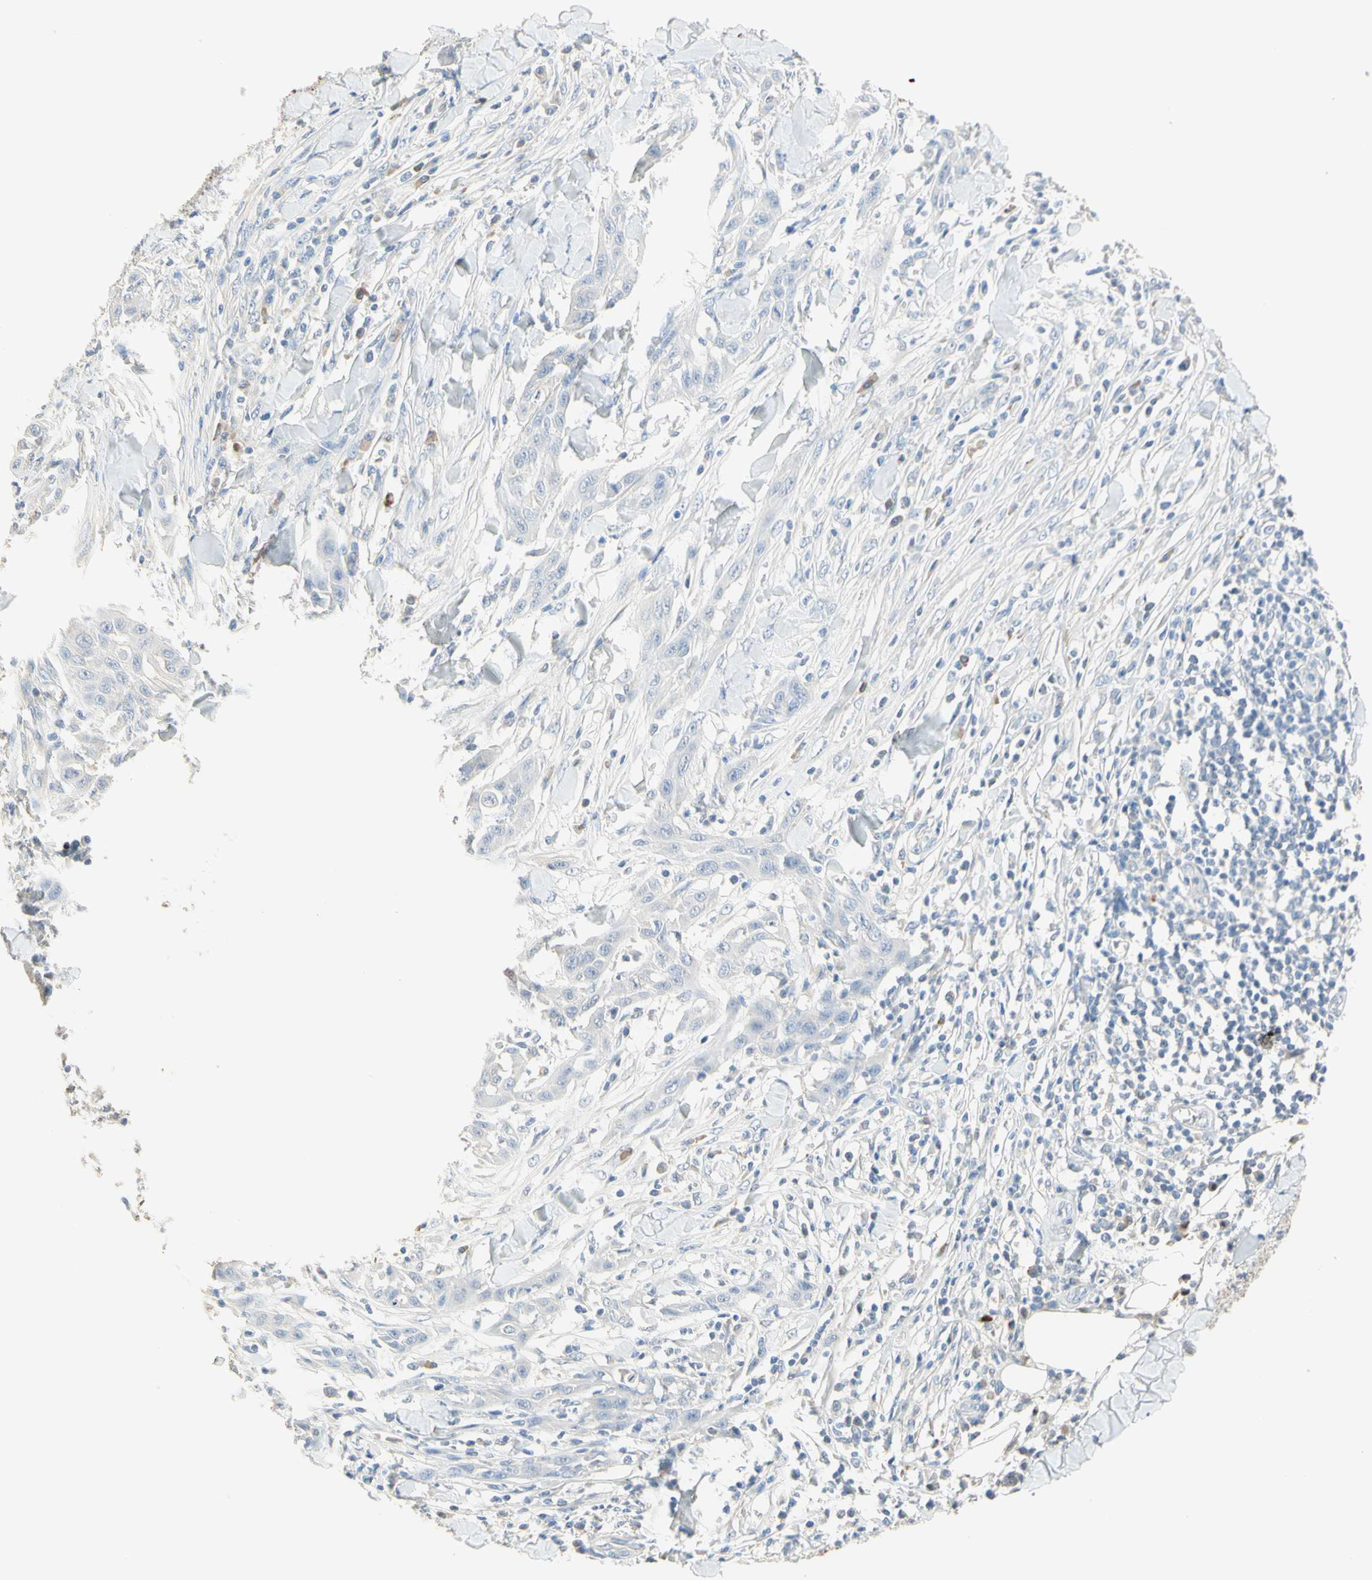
{"staining": {"intensity": "negative", "quantity": "none", "location": "none"}, "tissue": "skin cancer", "cell_type": "Tumor cells", "image_type": "cancer", "snomed": [{"axis": "morphology", "description": "Squamous cell carcinoma, NOS"}, {"axis": "topography", "description": "Skin"}], "caption": "Immunohistochemistry (IHC) of human skin cancer (squamous cell carcinoma) exhibits no staining in tumor cells. Nuclei are stained in blue.", "gene": "NECTIN4", "patient": {"sex": "male", "age": 24}}